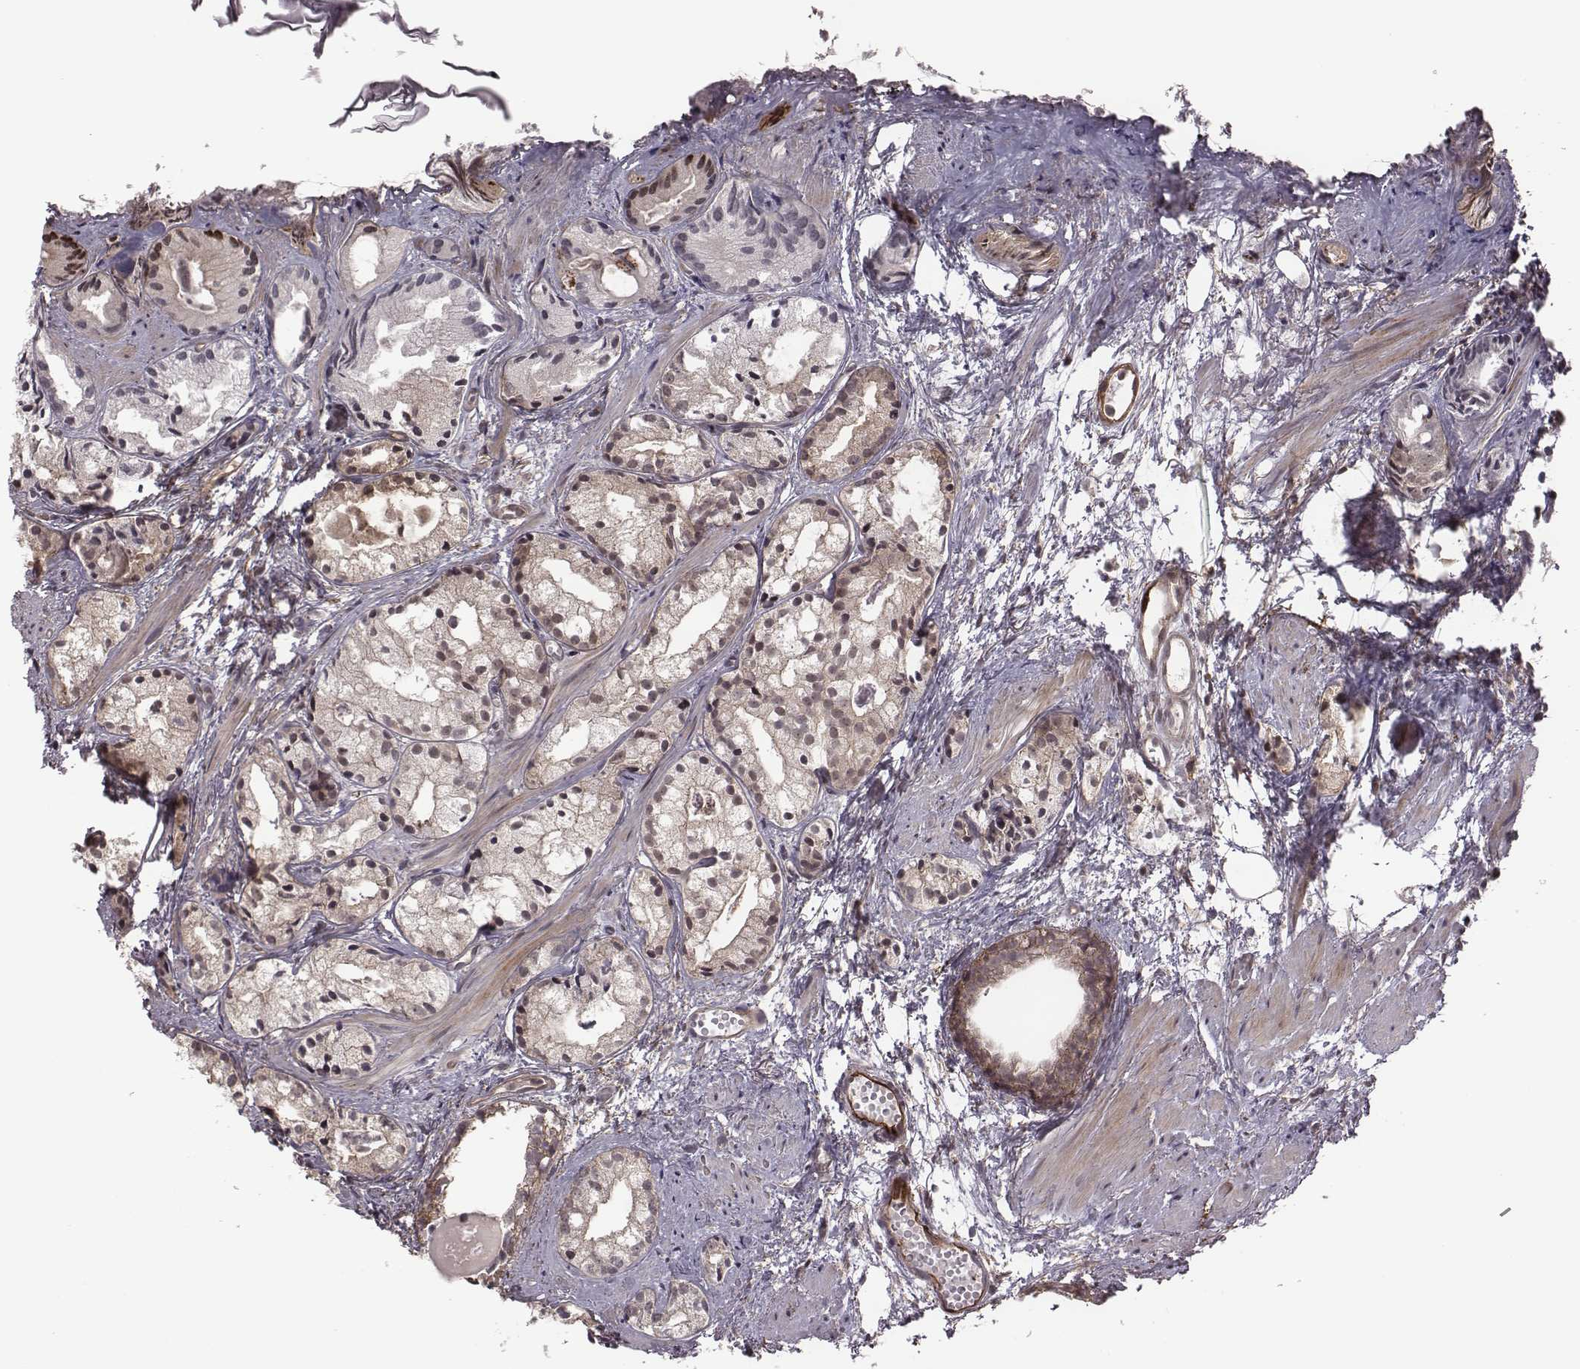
{"staining": {"intensity": "weak", "quantity": "25%-75%", "location": "cytoplasmic/membranous,nuclear"}, "tissue": "prostate cancer", "cell_type": "Tumor cells", "image_type": "cancer", "snomed": [{"axis": "morphology", "description": "Adenocarcinoma, High grade"}, {"axis": "topography", "description": "Prostate"}], "caption": "IHC of high-grade adenocarcinoma (prostate) demonstrates low levels of weak cytoplasmic/membranous and nuclear staining in about 25%-75% of tumor cells.", "gene": "RPL3", "patient": {"sex": "male", "age": 85}}